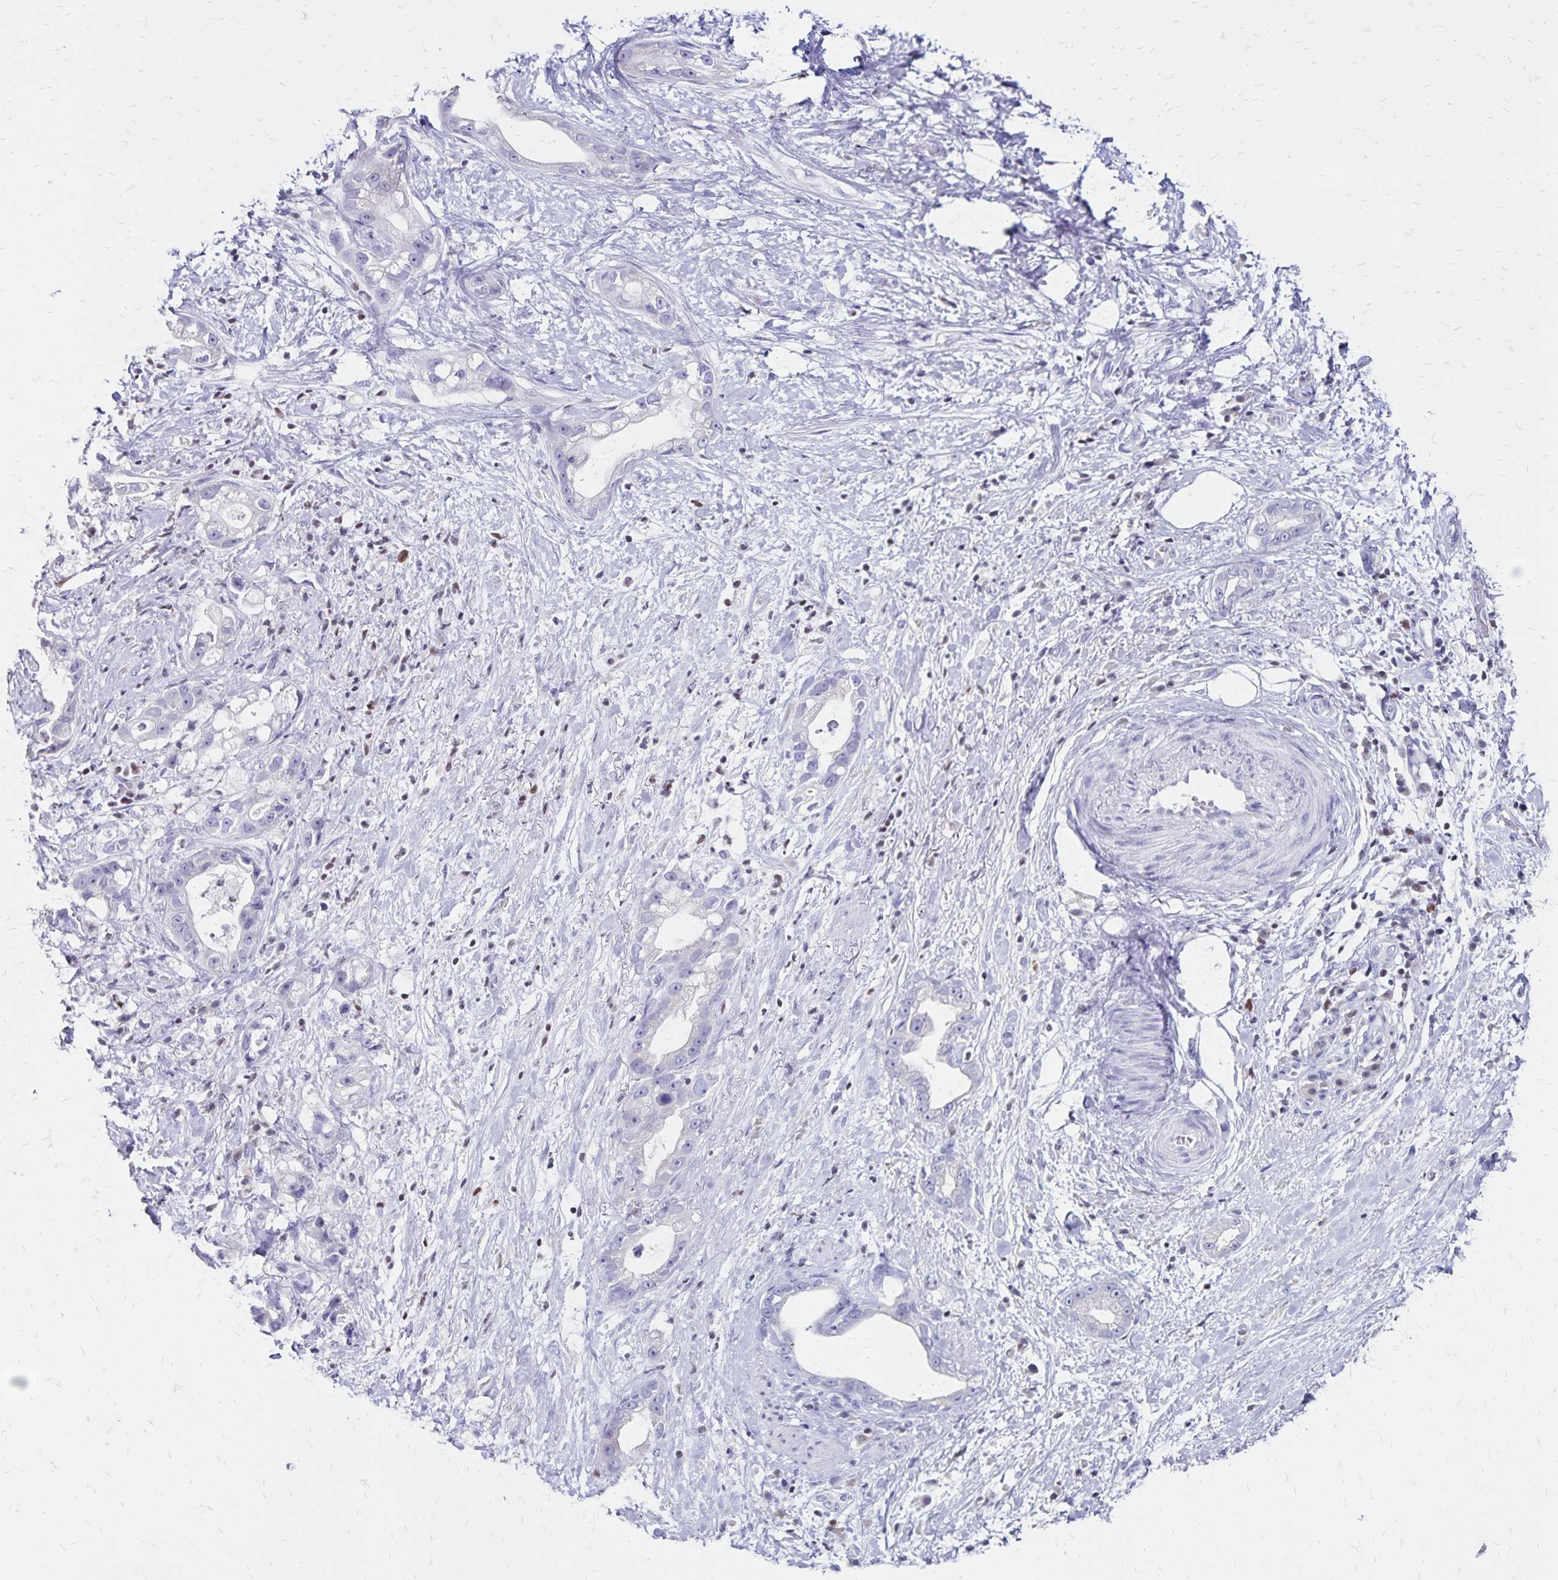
{"staining": {"intensity": "negative", "quantity": "none", "location": "none"}, "tissue": "stomach cancer", "cell_type": "Tumor cells", "image_type": "cancer", "snomed": [{"axis": "morphology", "description": "Adenocarcinoma, NOS"}, {"axis": "topography", "description": "Stomach"}], "caption": "Tumor cells show no significant positivity in stomach adenocarcinoma.", "gene": "IKZF1", "patient": {"sex": "male", "age": 55}}